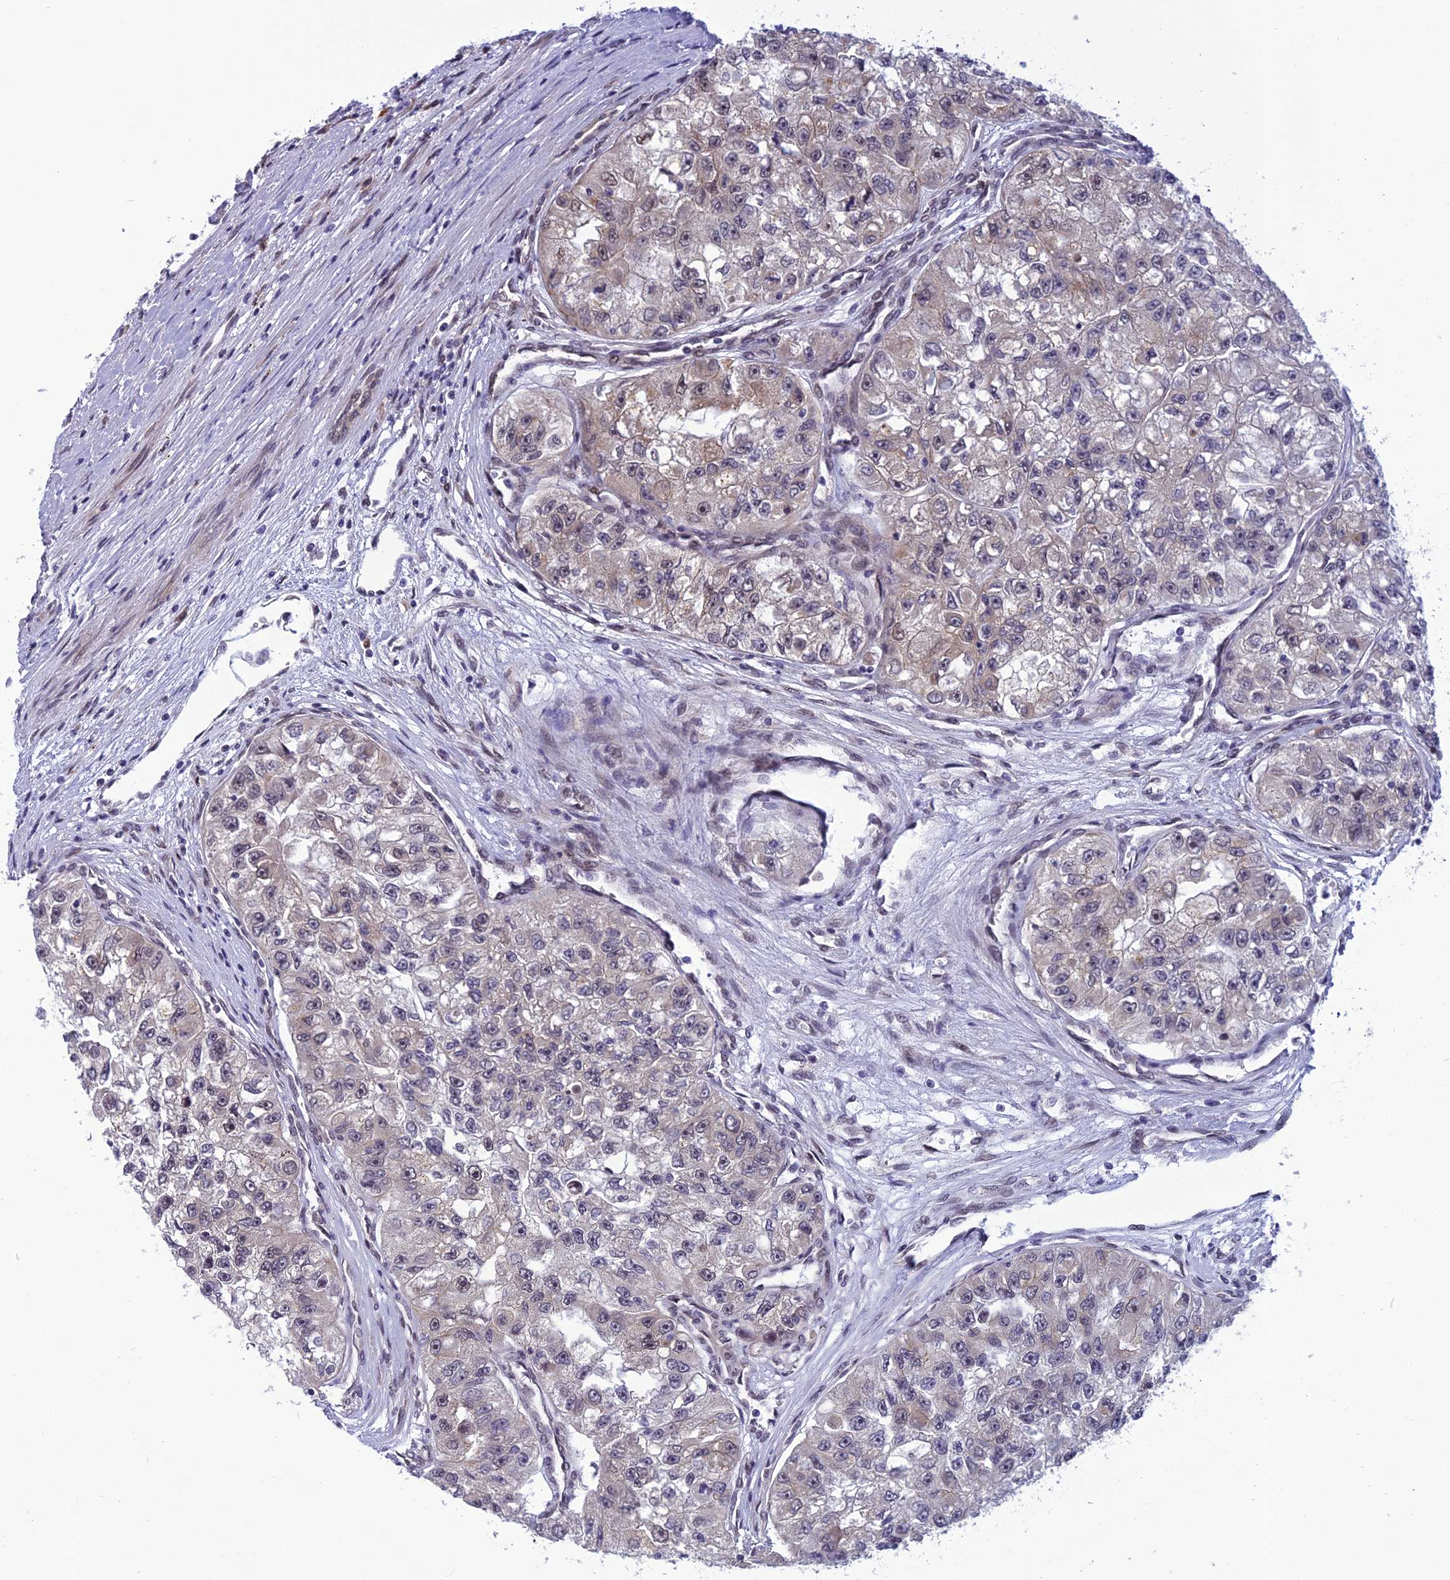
{"staining": {"intensity": "negative", "quantity": "none", "location": "none"}, "tissue": "renal cancer", "cell_type": "Tumor cells", "image_type": "cancer", "snomed": [{"axis": "morphology", "description": "Adenocarcinoma, NOS"}, {"axis": "topography", "description": "Kidney"}], "caption": "Immunohistochemistry (IHC) histopathology image of neoplastic tissue: renal cancer (adenocarcinoma) stained with DAB (3,3'-diaminobenzidine) demonstrates no significant protein positivity in tumor cells.", "gene": "RTRAF", "patient": {"sex": "male", "age": 63}}